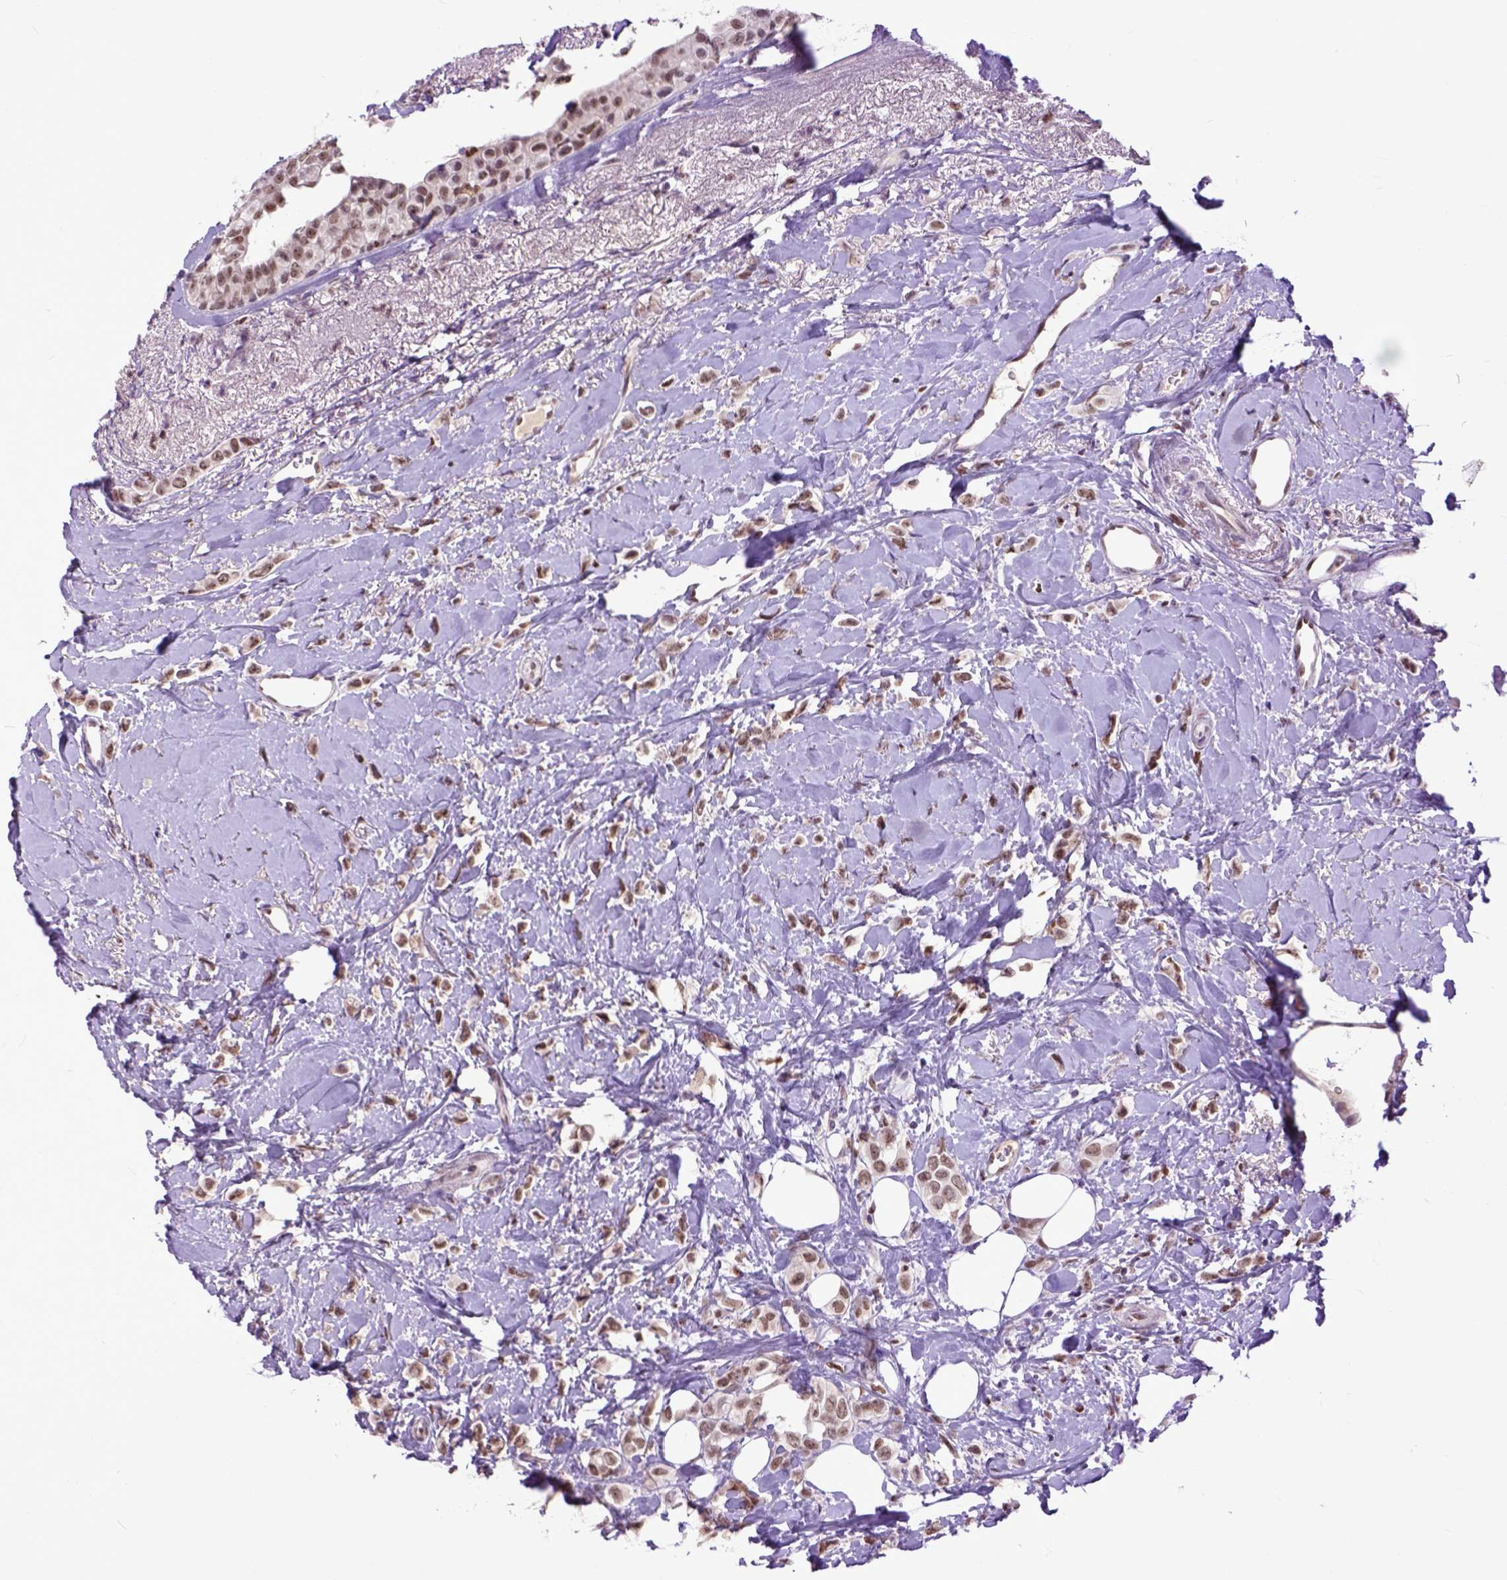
{"staining": {"intensity": "moderate", "quantity": ">75%", "location": "cytoplasmic/membranous,nuclear"}, "tissue": "breast cancer", "cell_type": "Tumor cells", "image_type": "cancer", "snomed": [{"axis": "morphology", "description": "Lobular carcinoma"}, {"axis": "topography", "description": "Breast"}], "caption": "This is a photomicrograph of immunohistochemistry staining of breast cancer (lobular carcinoma), which shows moderate staining in the cytoplasmic/membranous and nuclear of tumor cells.", "gene": "RCC2", "patient": {"sex": "female", "age": 66}}